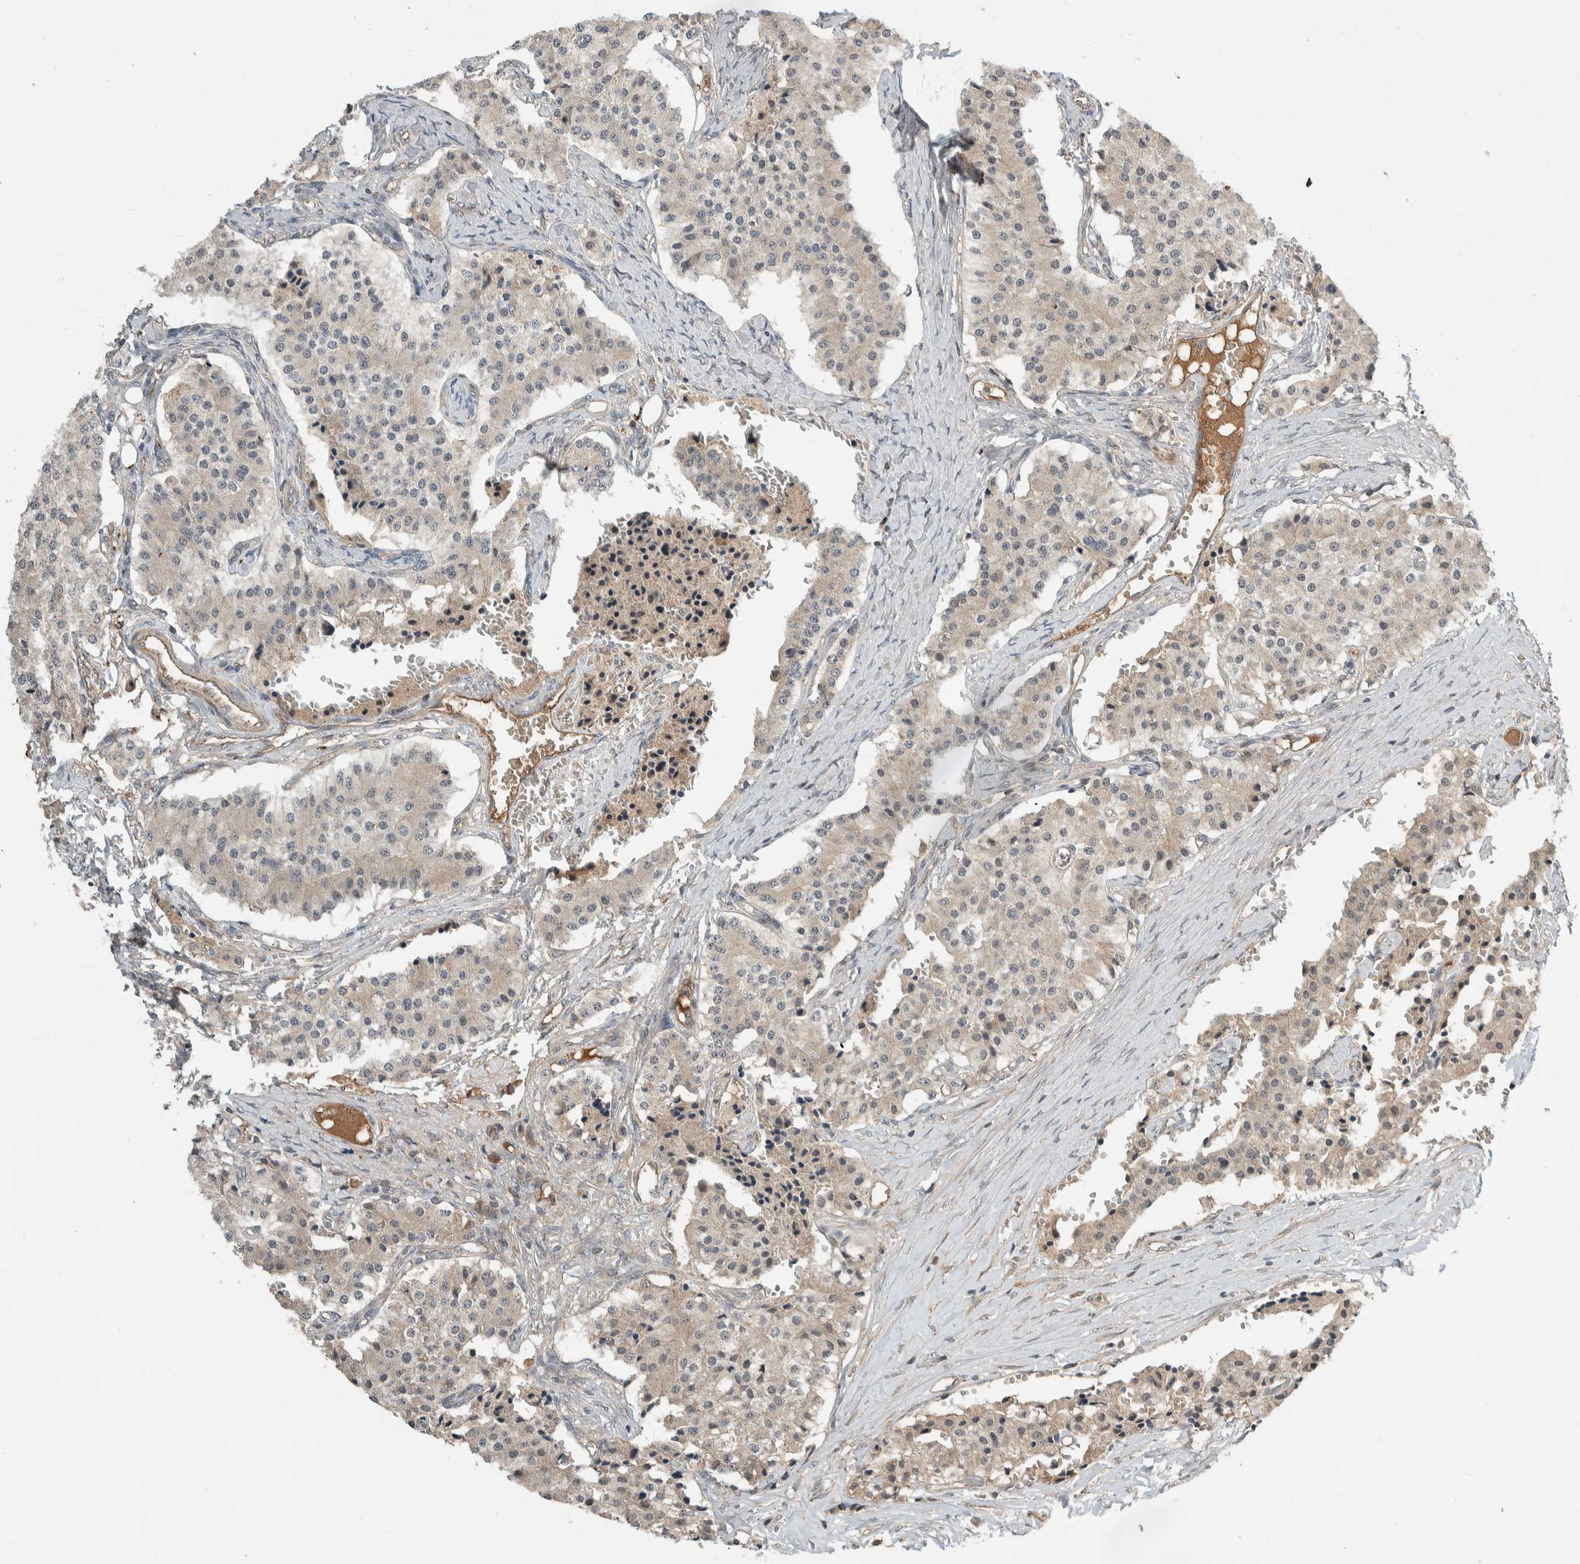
{"staining": {"intensity": "negative", "quantity": "none", "location": "none"}, "tissue": "carcinoid", "cell_type": "Tumor cells", "image_type": "cancer", "snomed": [{"axis": "morphology", "description": "Carcinoid, malignant, NOS"}, {"axis": "topography", "description": "Colon"}], "caption": "Micrograph shows no significant protein expression in tumor cells of malignant carcinoid.", "gene": "ARMC7", "patient": {"sex": "female", "age": 52}}